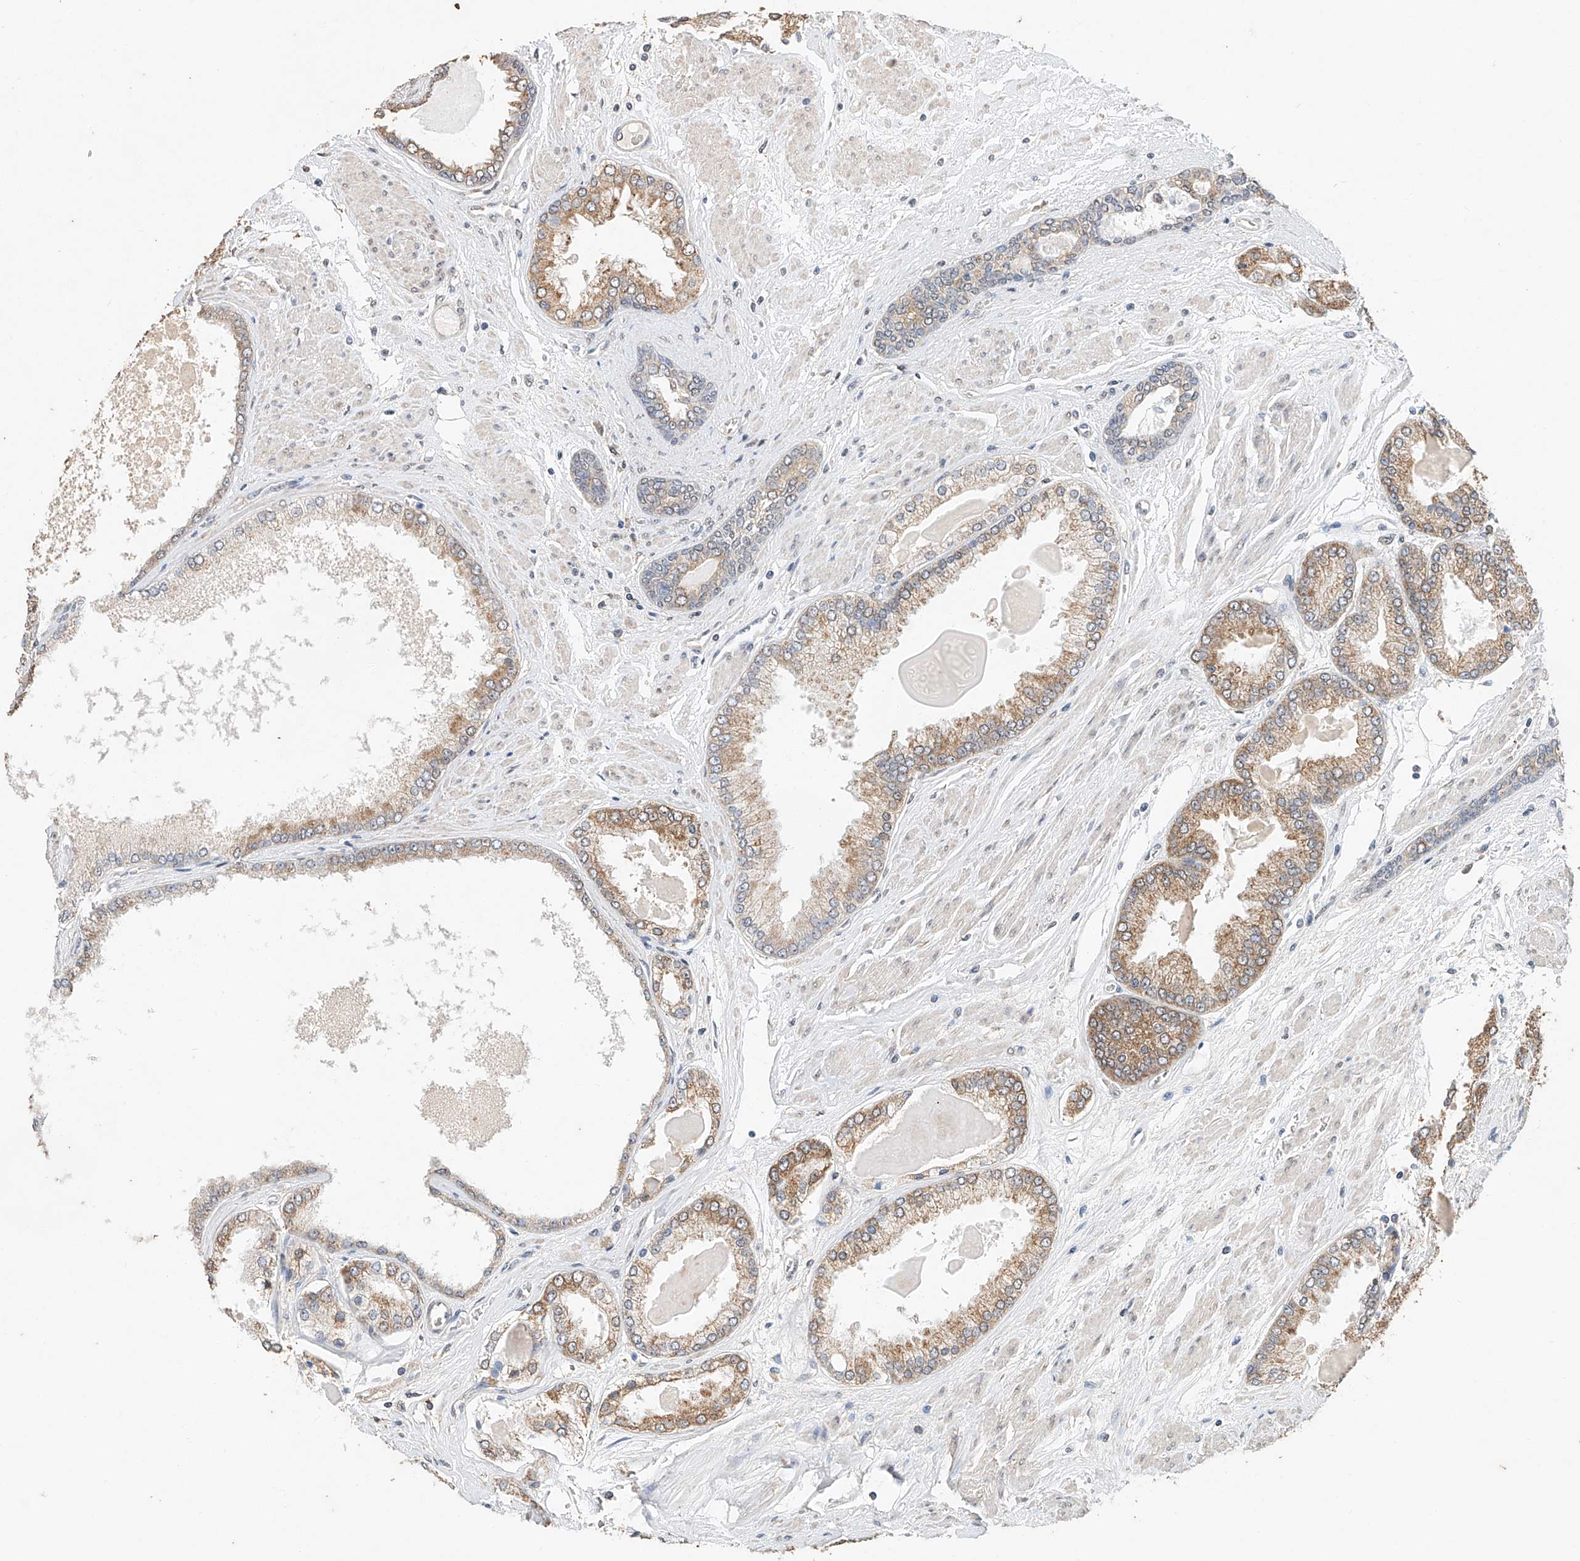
{"staining": {"intensity": "moderate", "quantity": ">75%", "location": "cytoplasmic/membranous"}, "tissue": "prostate cancer", "cell_type": "Tumor cells", "image_type": "cancer", "snomed": [{"axis": "morphology", "description": "Adenocarcinoma, High grade"}, {"axis": "topography", "description": "Prostate"}], "caption": "Moderate cytoplasmic/membranous staining for a protein is present in about >75% of tumor cells of prostate cancer (adenocarcinoma (high-grade)) using immunohistochemistry (IHC).", "gene": "CERS4", "patient": {"sex": "male", "age": 59}}